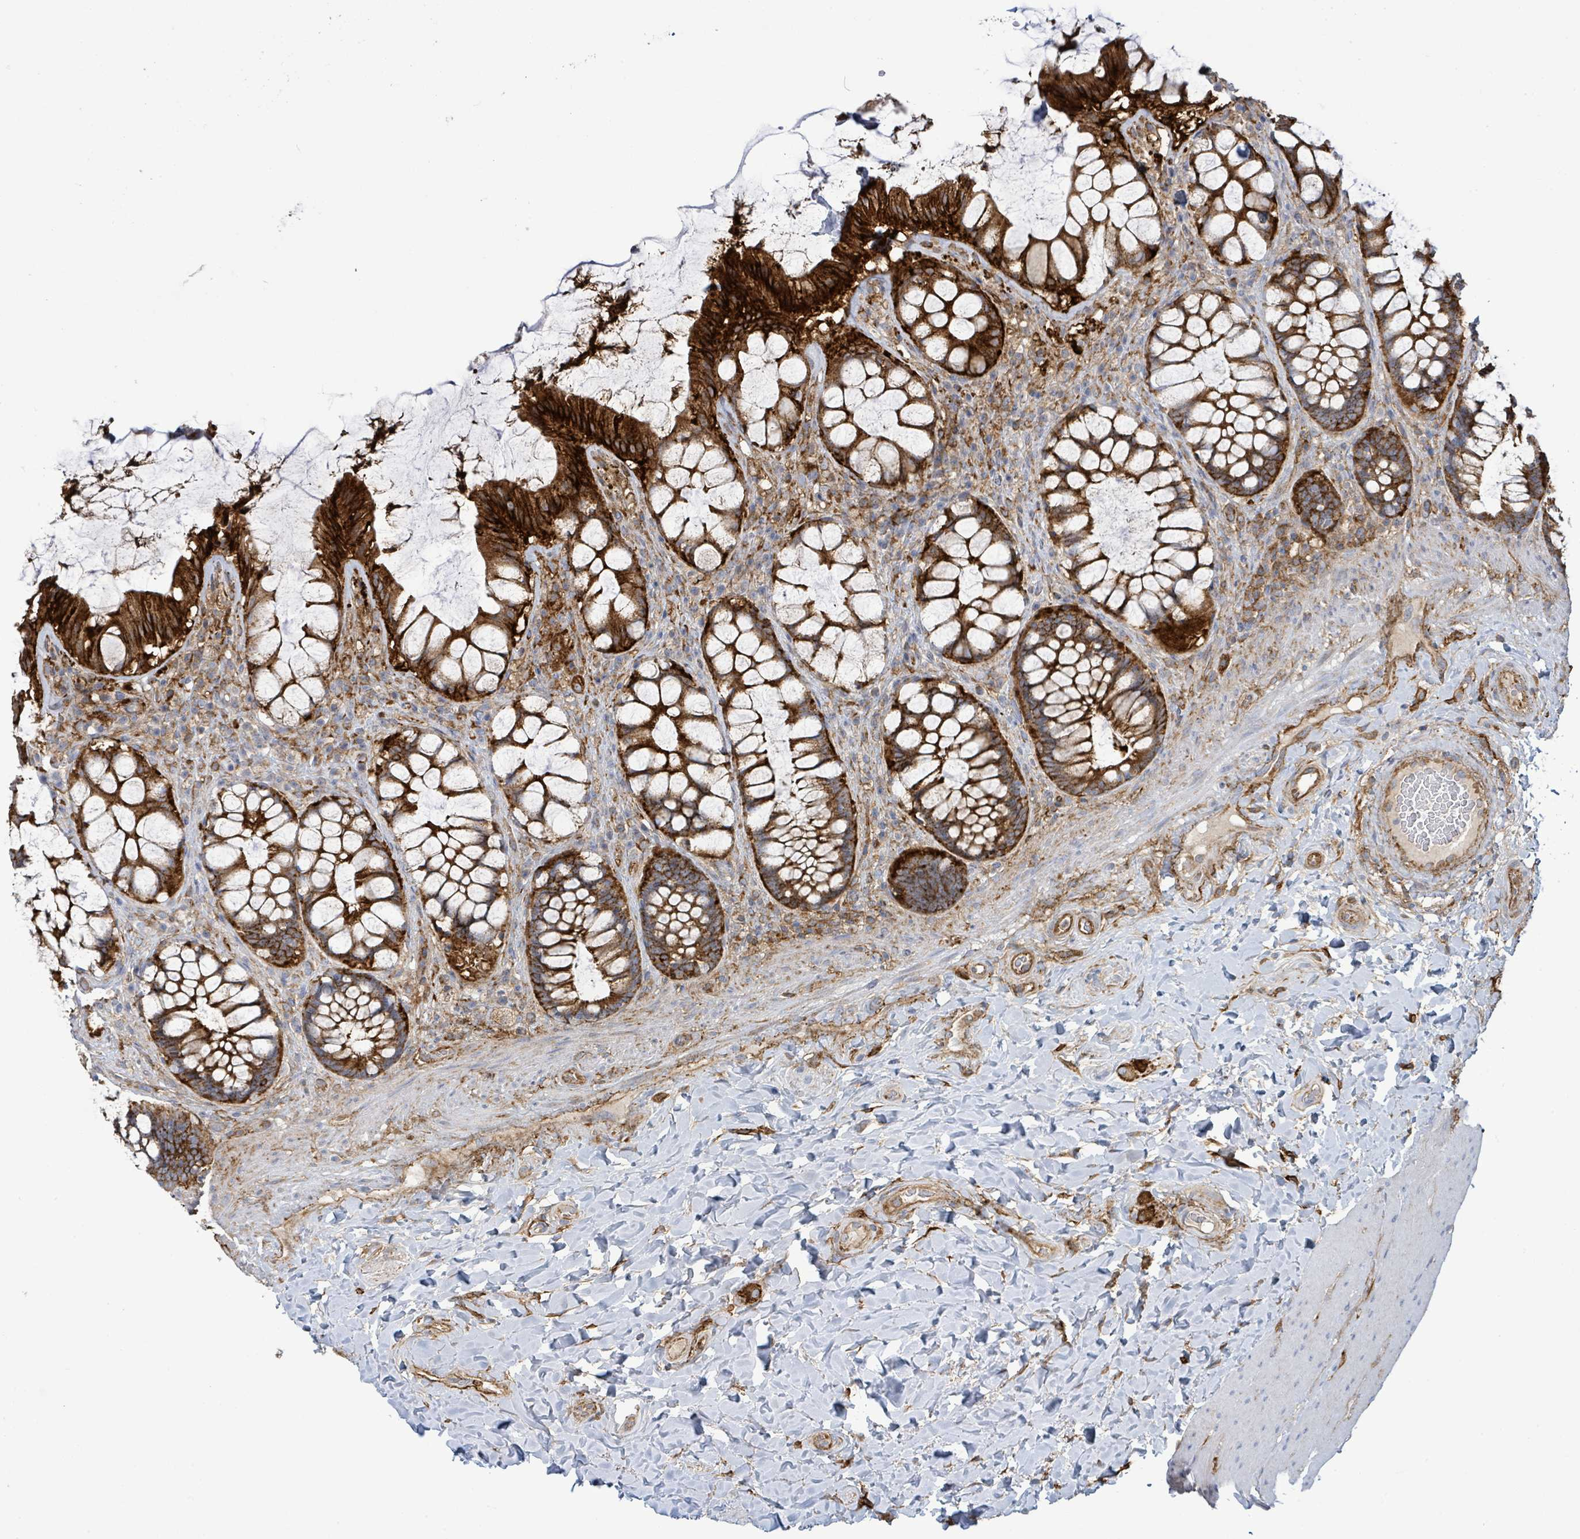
{"staining": {"intensity": "strong", "quantity": ">75%", "location": "cytoplasmic/membranous"}, "tissue": "rectum", "cell_type": "Glandular cells", "image_type": "normal", "snomed": [{"axis": "morphology", "description": "Normal tissue, NOS"}, {"axis": "topography", "description": "Rectum"}], "caption": "Protein expression by immunohistochemistry (IHC) demonstrates strong cytoplasmic/membranous positivity in about >75% of glandular cells in unremarkable rectum.", "gene": "EGFL7", "patient": {"sex": "female", "age": 58}}